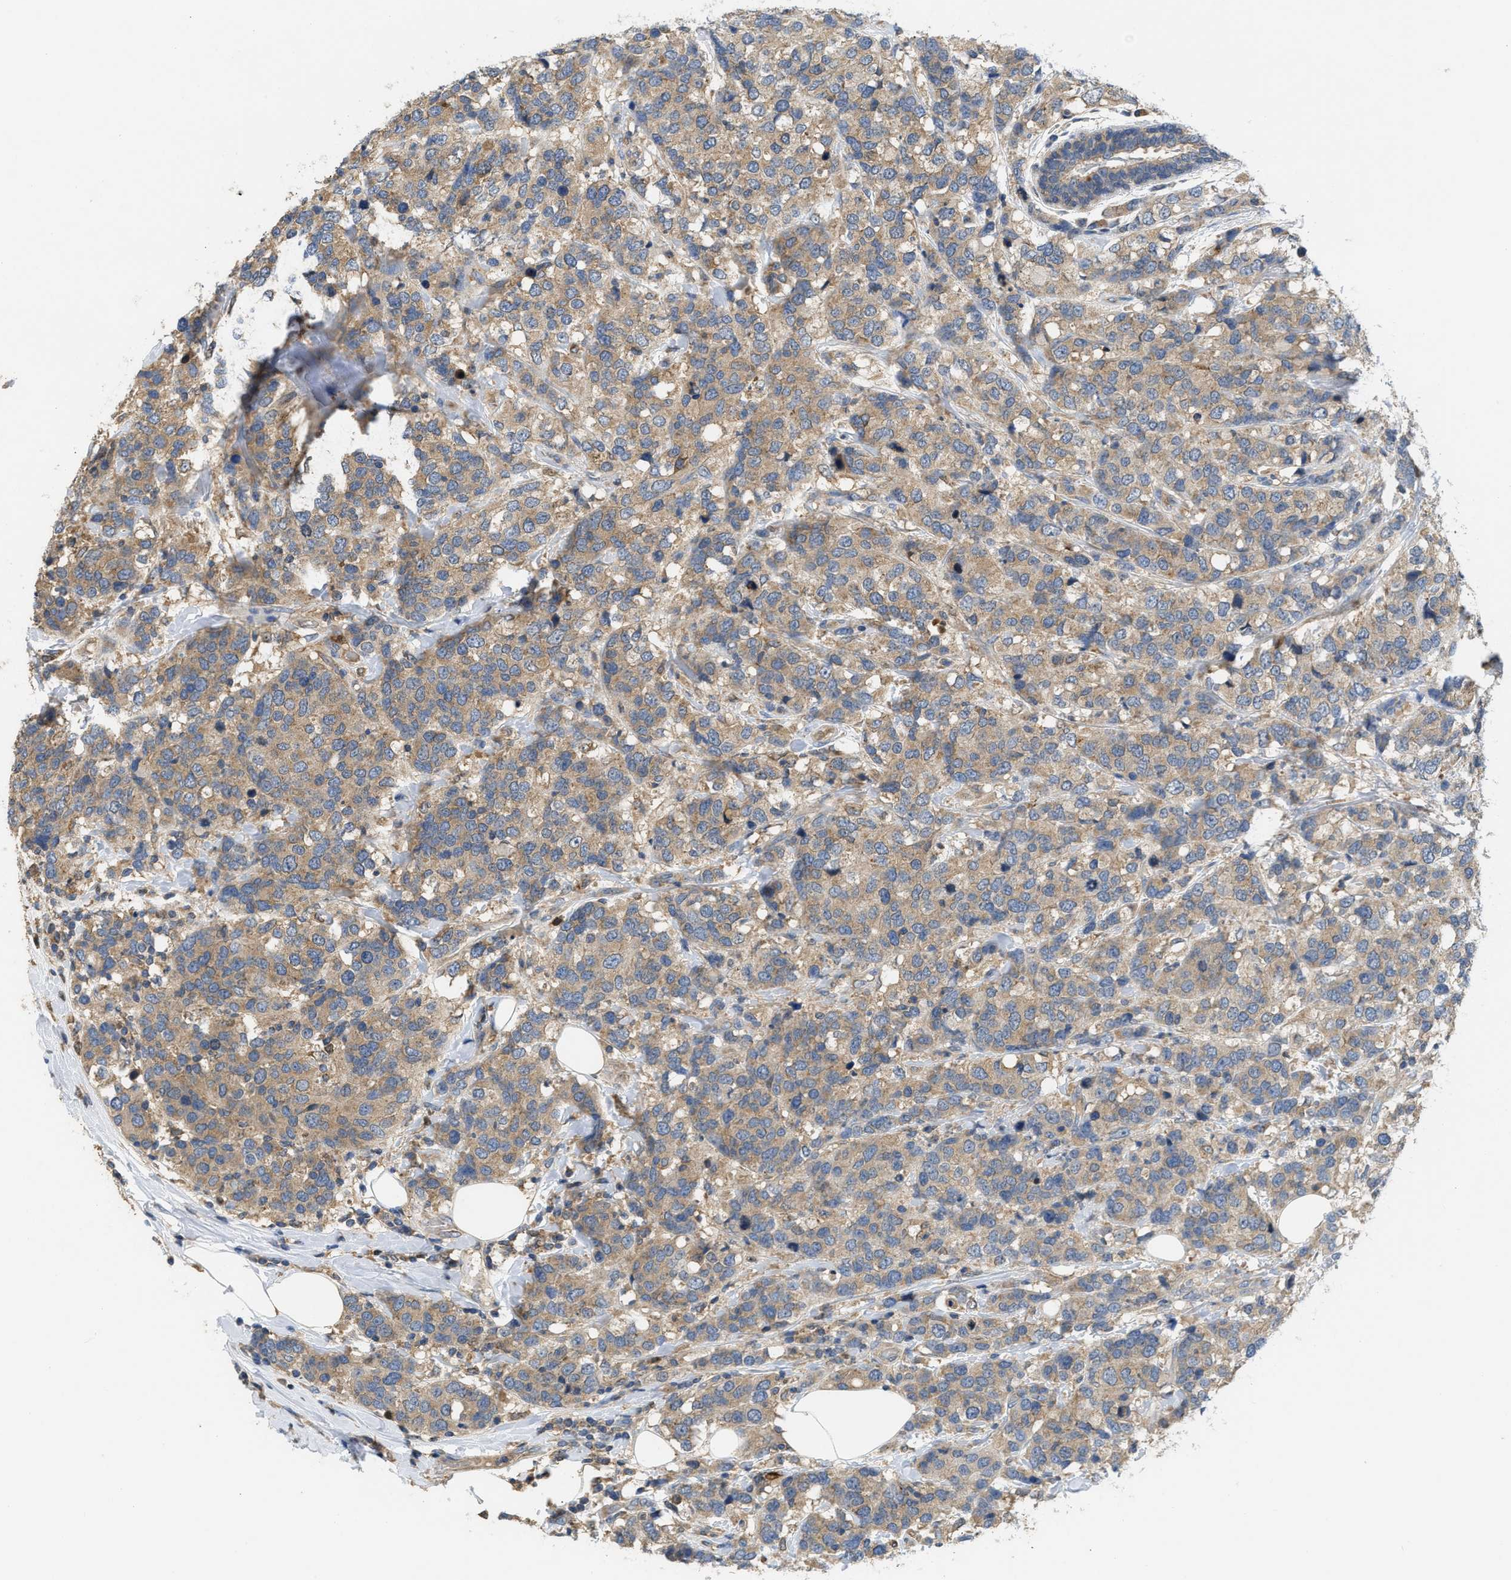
{"staining": {"intensity": "weak", "quantity": ">75%", "location": "cytoplasmic/membranous"}, "tissue": "breast cancer", "cell_type": "Tumor cells", "image_type": "cancer", "snomed": [{"axis": "morphology", "description": "Lobular carcinoma"}, {"axis": "topography", "description": "Breast"}], "caption": "Protein expression analysis of human breast cancer reveals weak cytoplasmic/membranous positivity in about >75% of tumor cells.", "gene": "RNF216", "patient": {"sex": "female", "age": 59}}